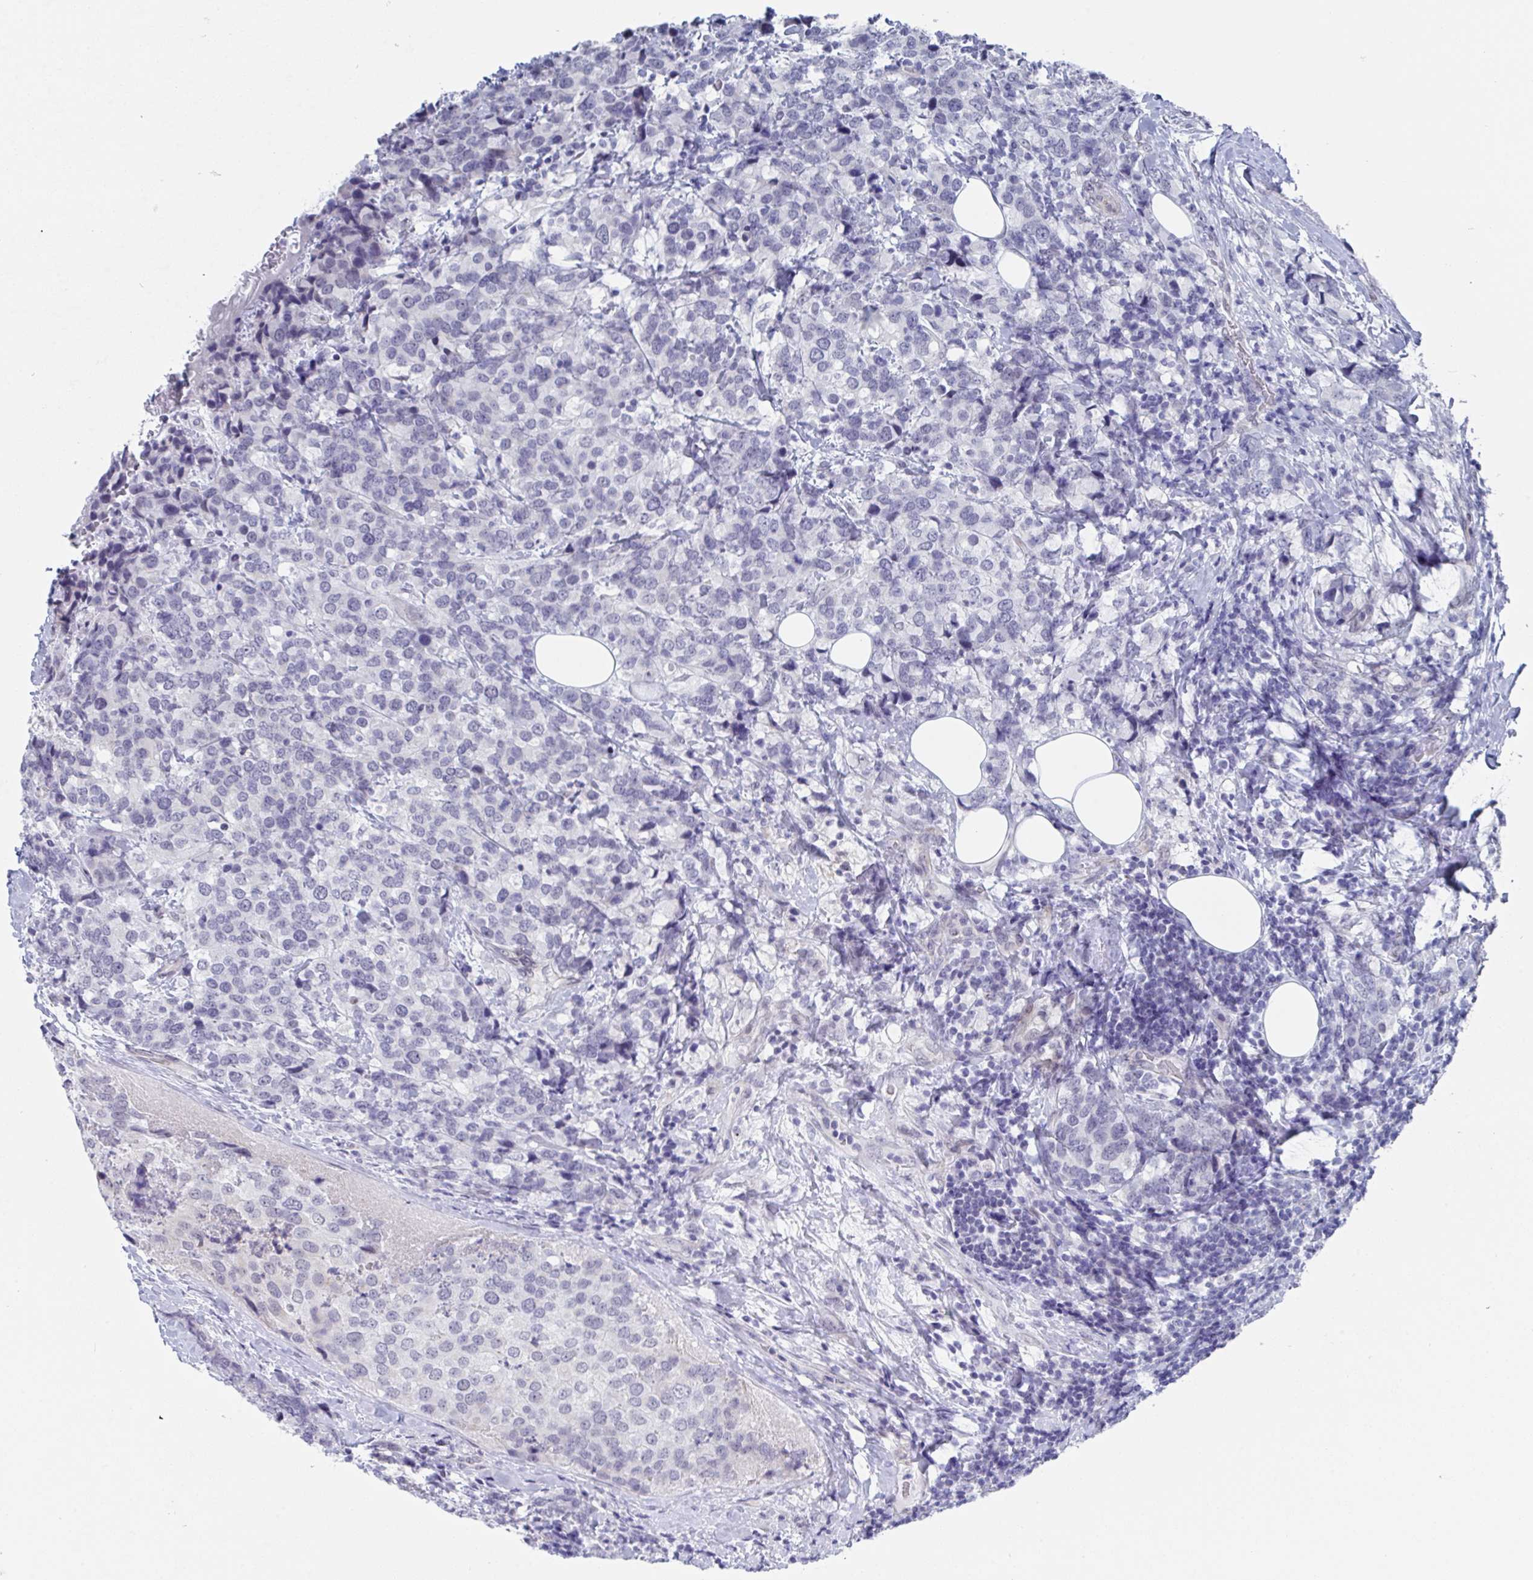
{"staining": {"intensity": "negative", "quantity": "none", "location": "none"}, "tissue": "breast cancer", "cell_type": "Tumor cells", "image_type": "cancer", "snomed": [{"axis": "morphology", "description": "Lobular carcinoma"}, {"axis": "topography", "description": "Breast"}], "caption": "Immunohistochemistry photomicrograph of breast cancer (lobular carcinoma) stained for a protein (brown), which demonstrates no staining in tumor cells.", "gene": "MFSD4A", "patient": {"sex": "female", "age": 59}}